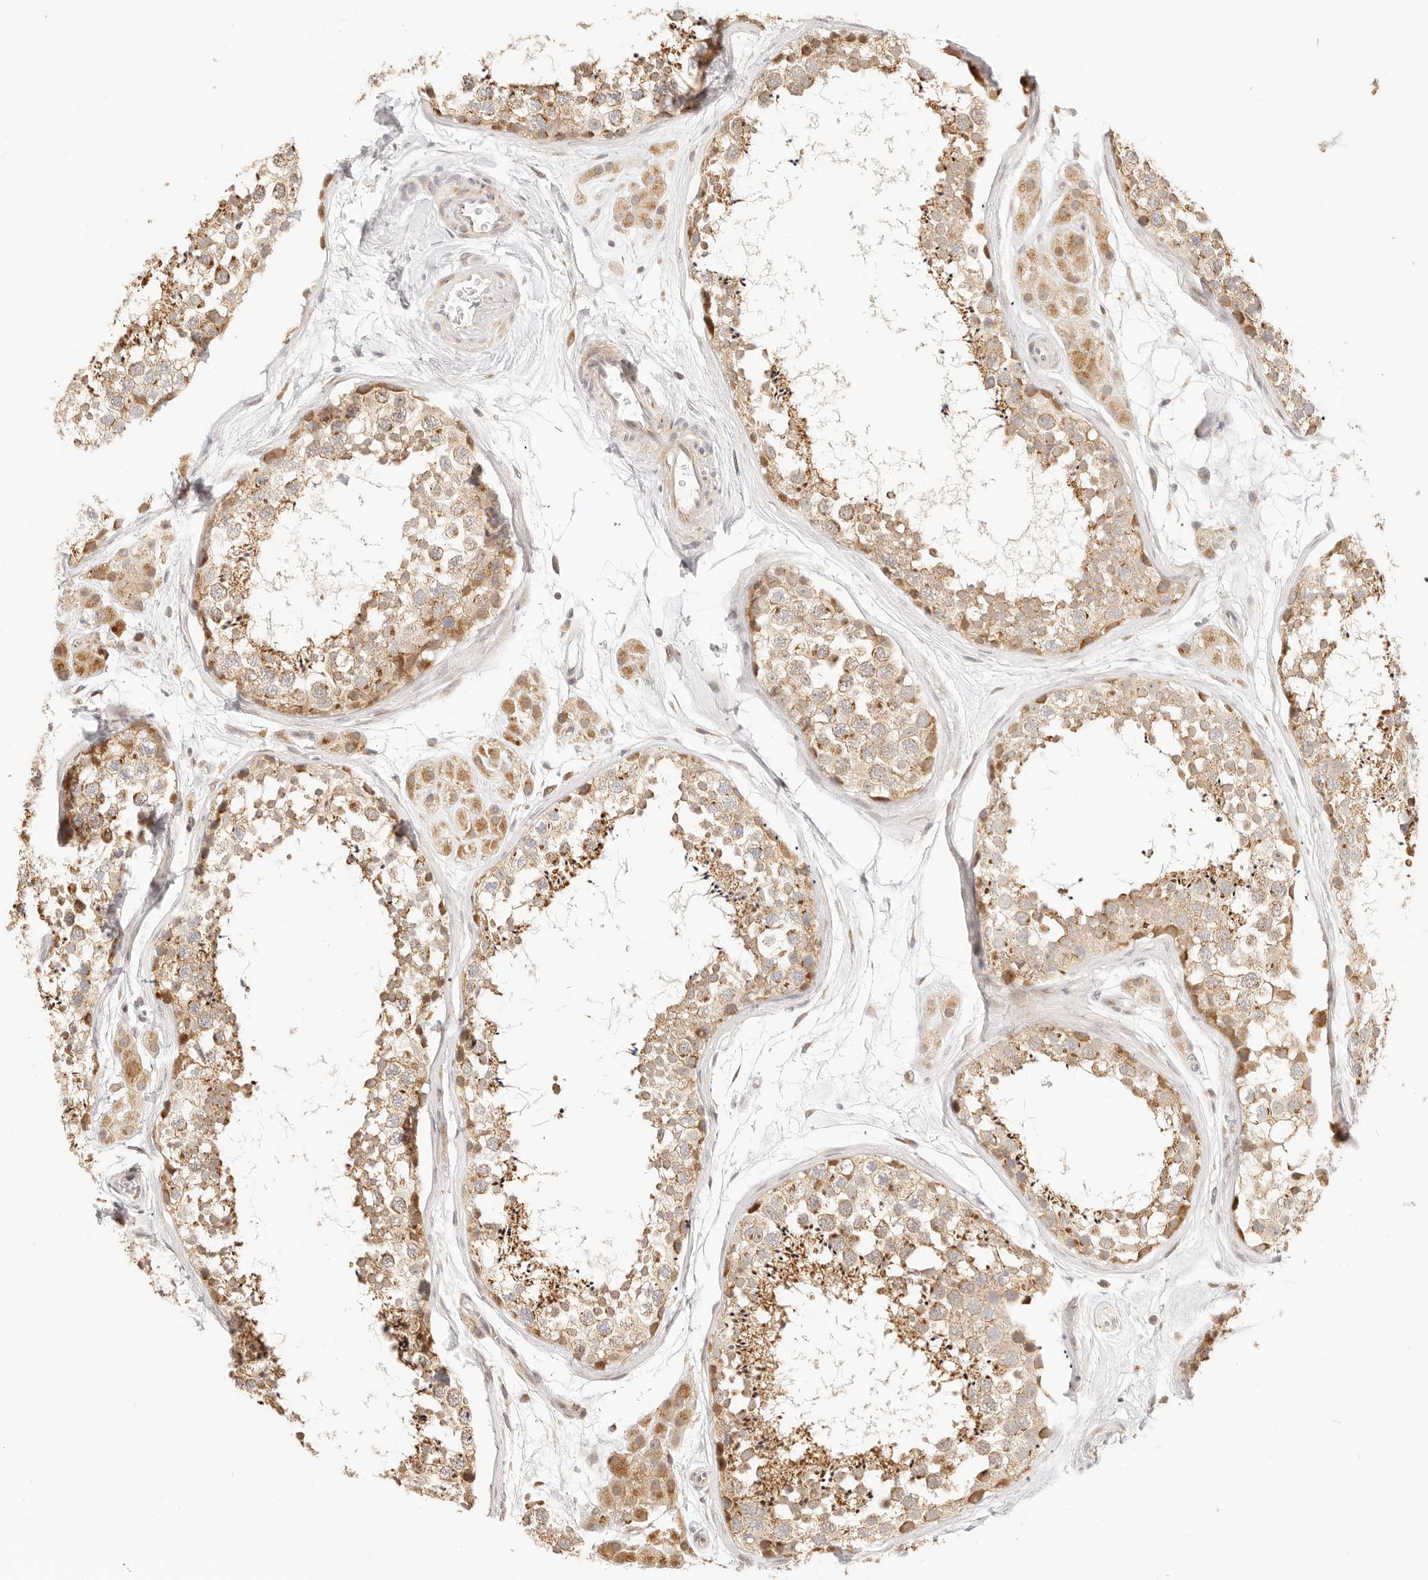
{"staining": {"intensity": "moderate", "quantity": ">75%", "location": "cytoplasmic/membranous"}, "tissue": "testis", "cell_type": "Cells in seminiferous ducts", "image_type": "normal", "snomed": [{"axis": "morphology", "description": "Normal tissue, NOS"}, {"axis": "topography", "description": "Testis"}], "caption": "Approximately >75% of cells in seminiferous ducts in normal human testis show moderate cytoplasmic/membranous protein staining as visualized by brown immunohistochemical staining.", "gene": "FAM20B", "patient": {"sex": "male", "age": 56}}